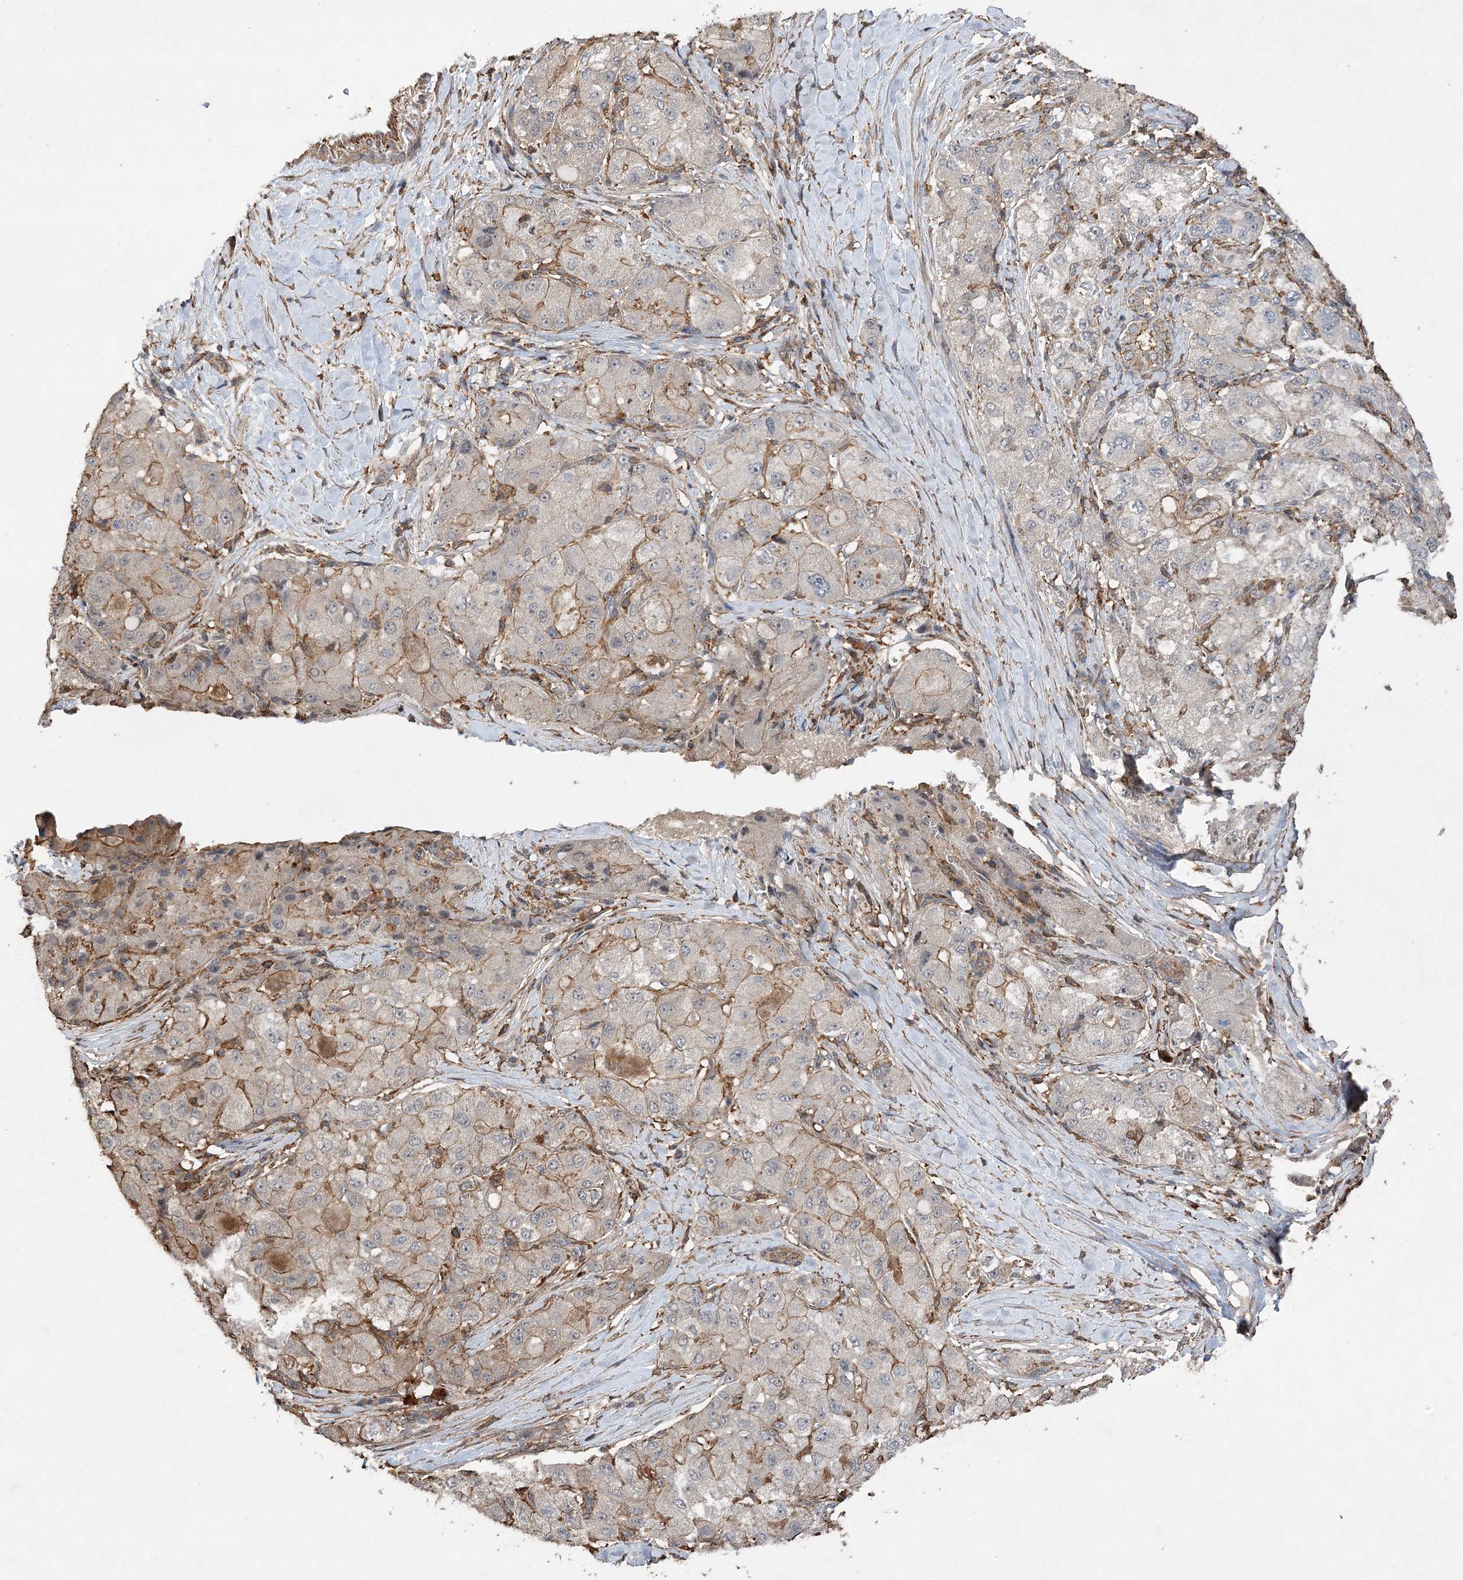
{"staining": {"intensity": "moderate", "quantity": "<25%", "location": "cytoplasmic/membranous"}, "tissue": "liver cancer", "cell_type": "Tumor cells", "image_type": "cancer", "snomed": [{"axis": "morphology", "description": "Carcinoma, Hepatocellular, NOS"}, {"axis": "topography", "description": "Liver"}], "caption": "A low amount of moderate cytoplasmic/membranous staining is seen in about <25% of tumor cells in liver cancer (hepatocellular carcinoma) tissue.", "gene": "OBSL1", "patient": {"sex": "male", "age": 80}}